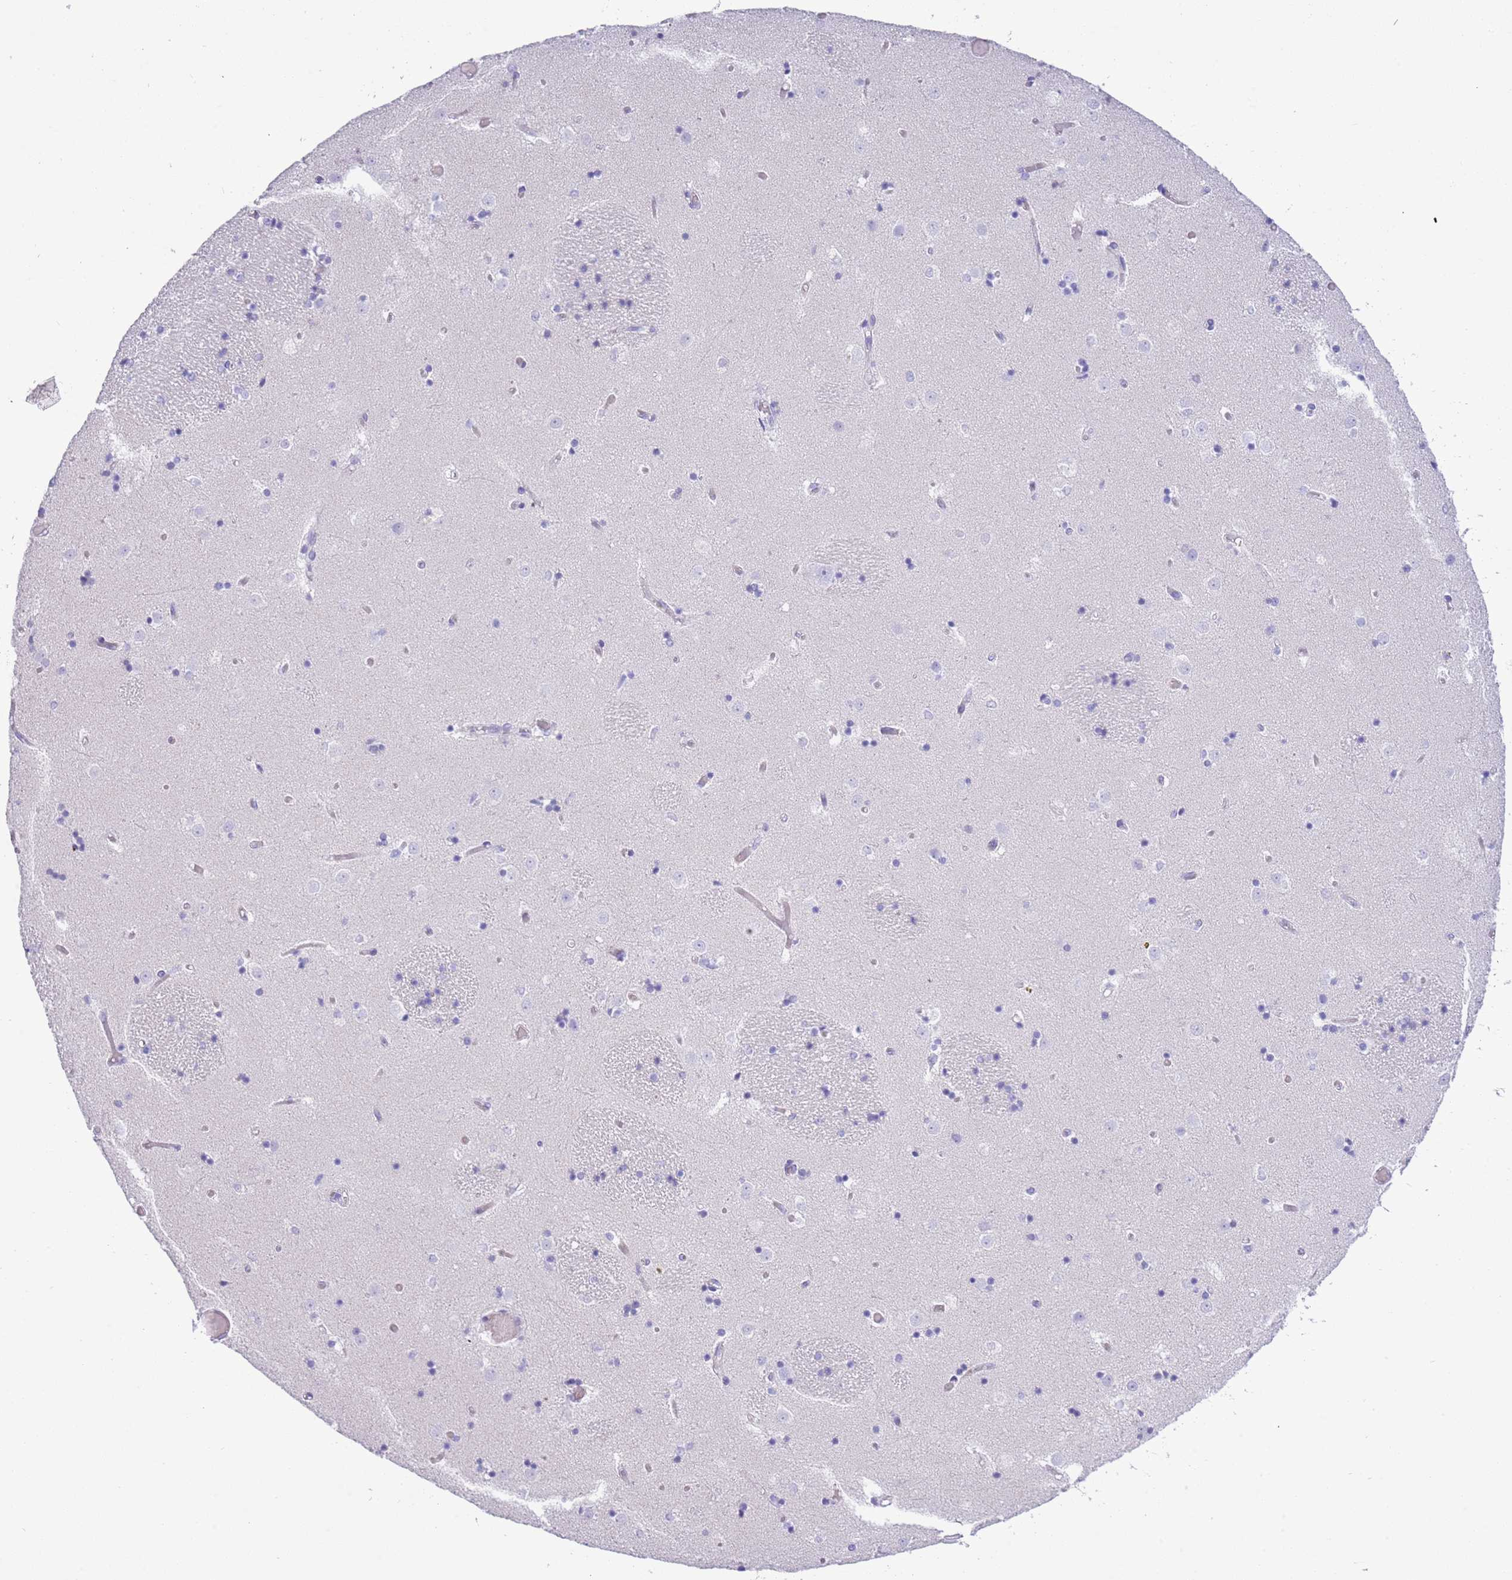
{"staining": {"intensity": "negative", "quantity": "none", "location": "none"}, "tissue": "caudate", "cell_type": "Glial cells", "image_type": "normal", "snomed": [{"axis": "morphology", "description": "Normal tissue, NOS"}, {"axis": "topography", "description": "Lateral ventricle wall"}], "caption": "High magnification brightfield microscopy of unremarkable caudate stained with DAB (brown) and counterstained with hematoxylin (blue): glial cells show no significant expression. (DAB (3,3'-diaminobenzidine) IHC, high magnification).", "gene": "ACR", "patient": {"sex": "female", "age": 52}}